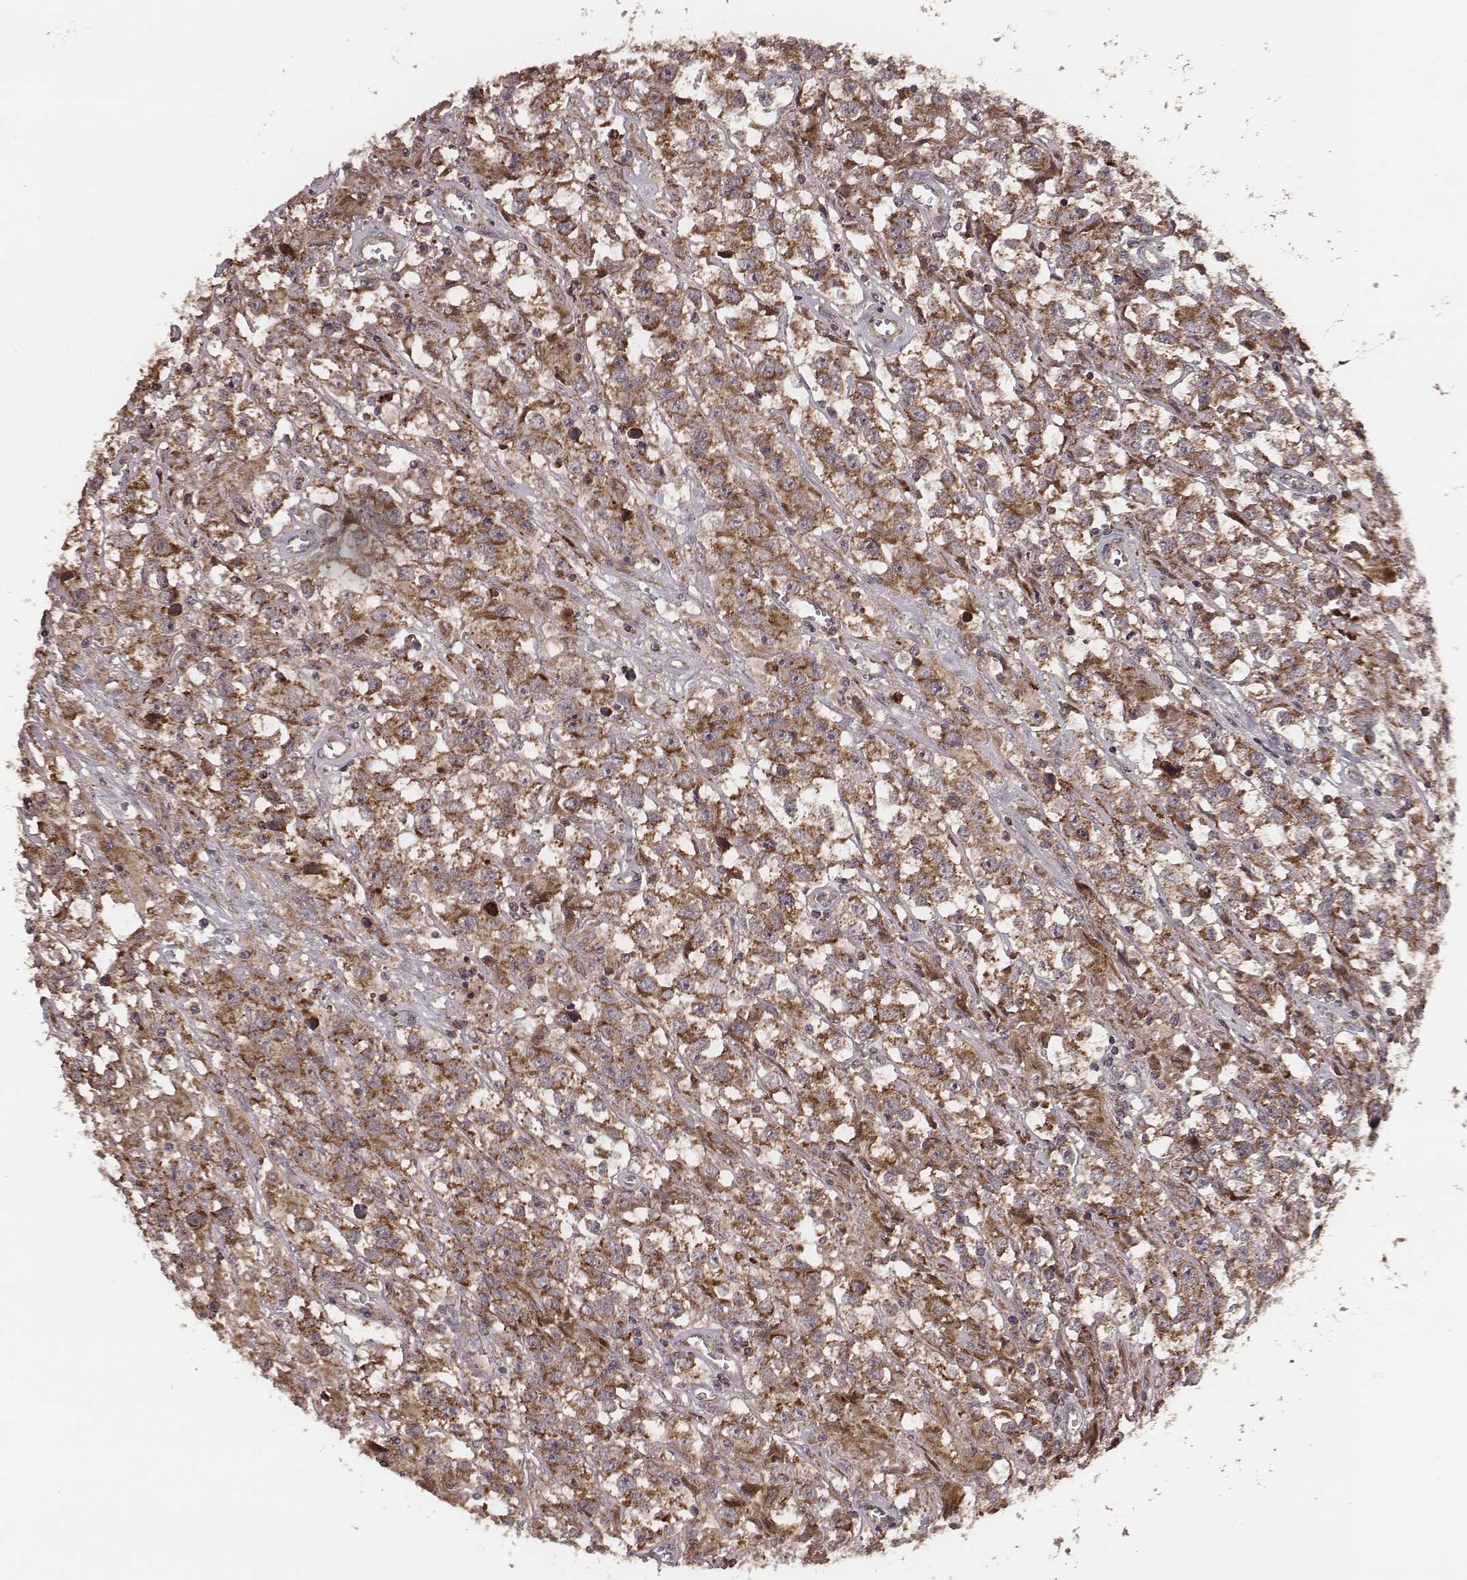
{"staining": {"intensity": "moderate", "quantity": ">75%", "location": "cytoplasmic/membranous"}, "tissue": "testis cancer", "cell_type": "Tumor cells", "image_type": "cancer", "snomed": [{"axis": "morphology", "description": "Seminoma, NOS"}, {"axis": "topography", "description": "Testis"}], "caption": "Testis cancer (seminoma) tissue demonstrates moderate cytoplasmic/membranous positivity in approximately >75% of tumor cells, visualized by immunohistochemistry. (IHC, brightfield microscopy, high magnification).", "gene": "ZDHHC21", "patient": {"sex": "male", "age": 43}}